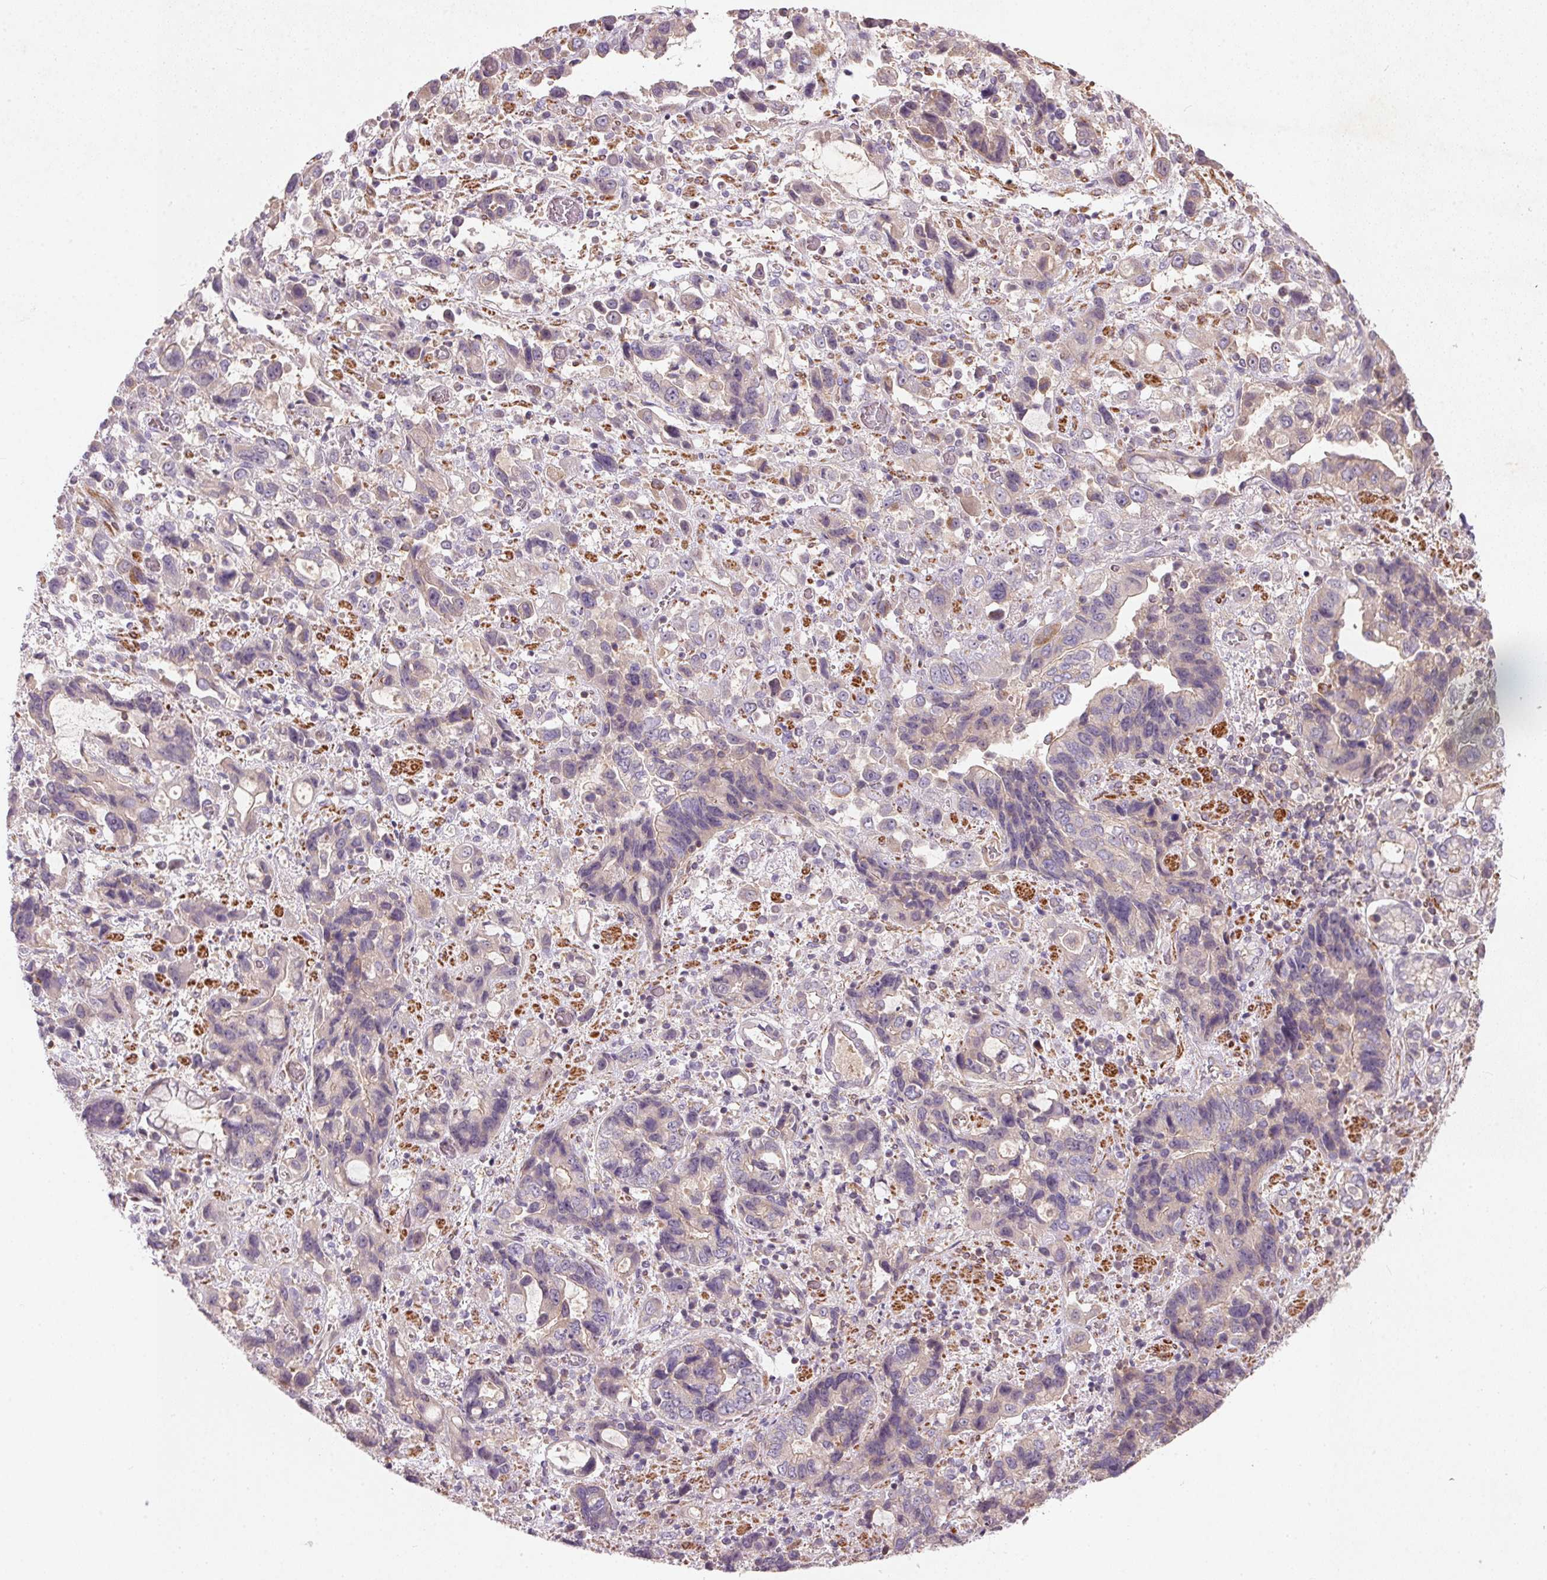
{"staining": {"intensity": "weak", "quantity": "<25%", "location": "cytoplasmic/membranous"}, "tissue": "stomach cancer", "cell_type": "Tumor cells", "image_type": "cancer", "snomed": [{"axis": "morphology", "description": "Adenocarcinoma, NOS"}, {"axis": "topography", "description": "Stomach, upper"}], "caption": "Immunohistochemistry histopathology image of neoplastic tissue: human adenocarcinoma (stomach) stained with DAB exhibits no significant protein staining in tumor cells. Nuclei are stained in blue.", "gene": "KCNK15", "patient": {"sex": "female", "age": 81}}